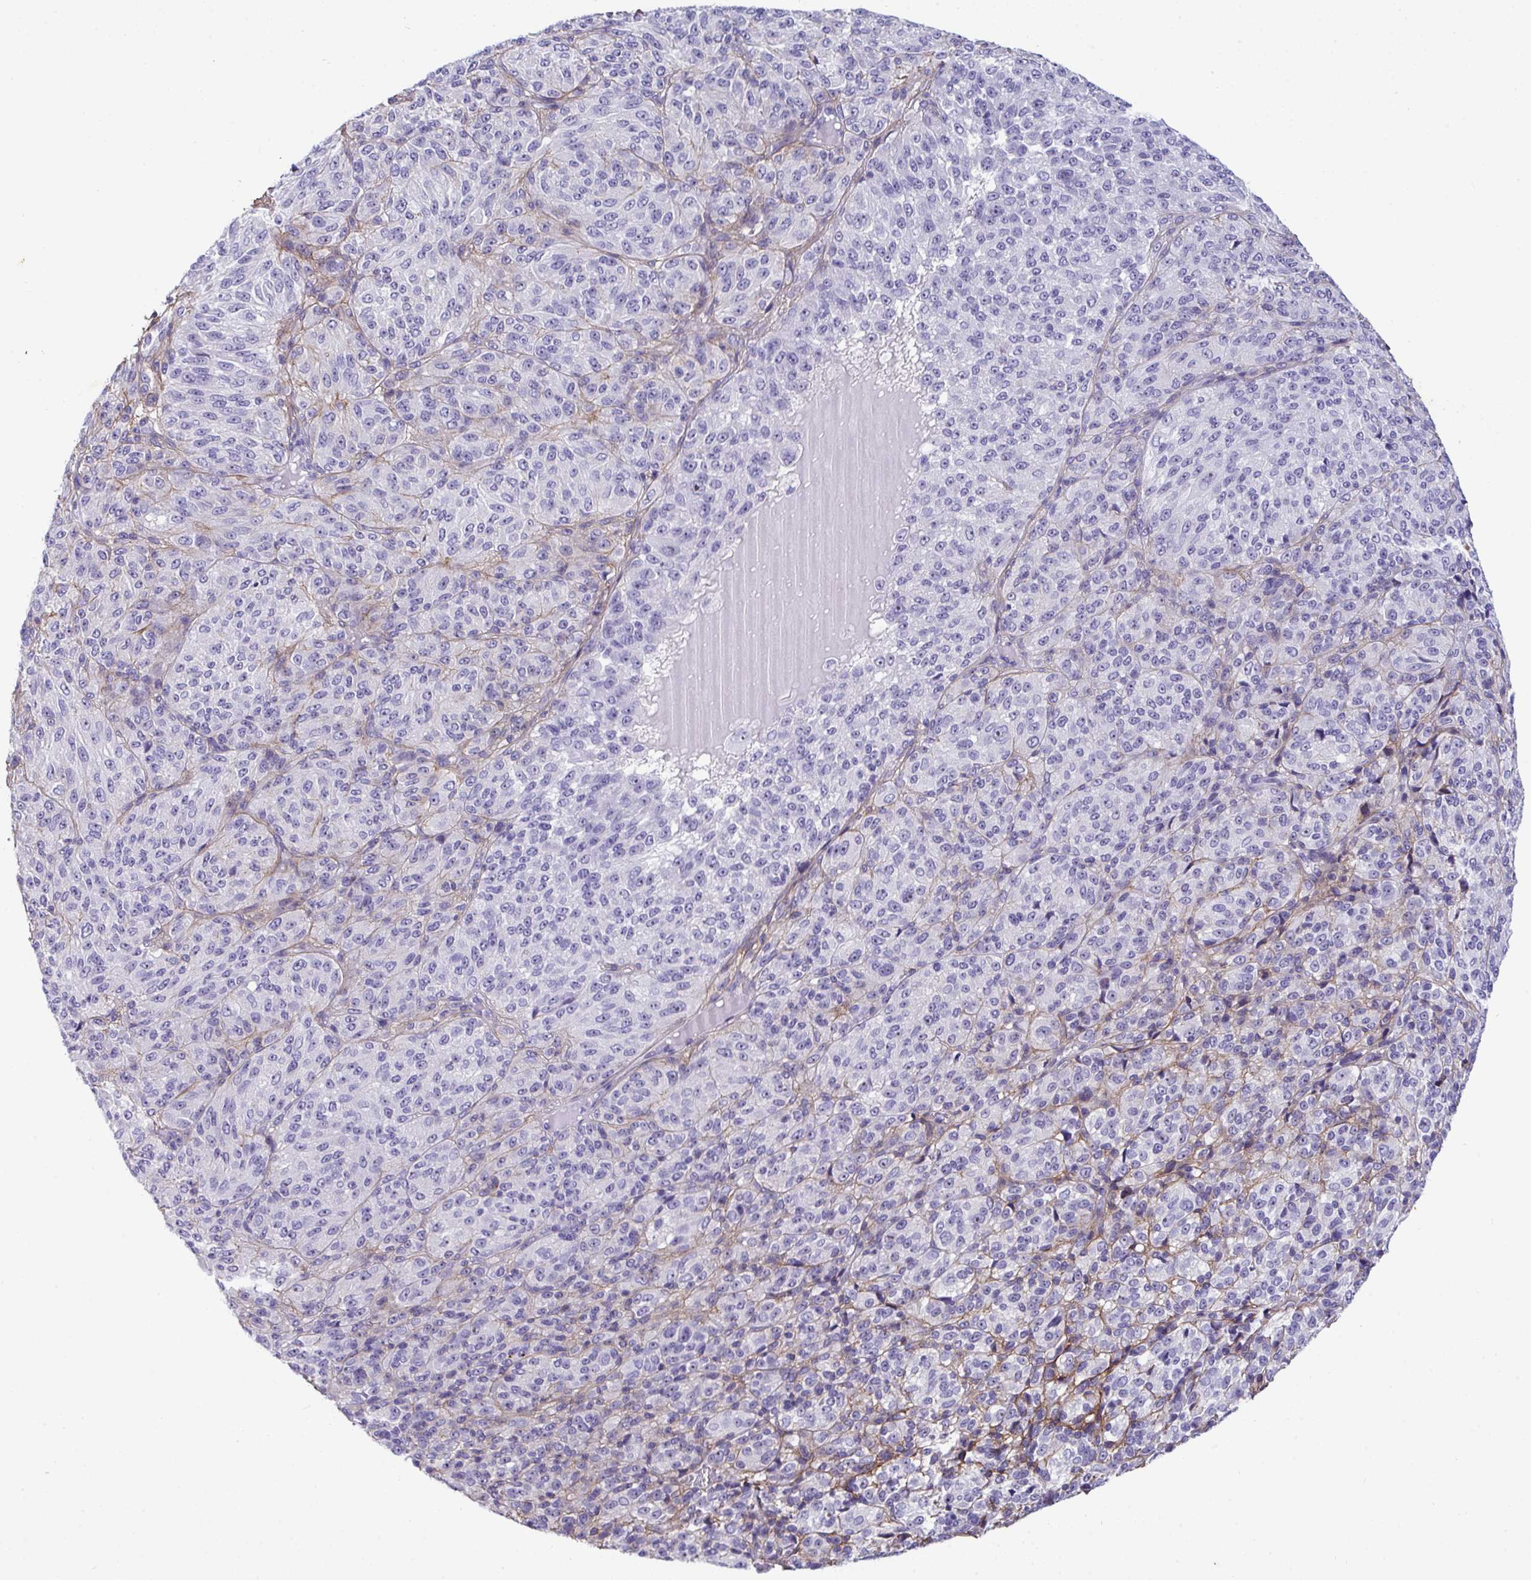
{"staining": {"intensity": "negative", "quantity": "none", "location": "none"}, "tissue": "melanoma", "cell_type": "Tumor cells", "image_type": "cancer", "snomed": [{"axis": "morphology", "description": "Malignant melanoma, Metastatic site"}, {"axis": "topography", "description": "Brain"}], "caption": "Image shows no significant protein positivity in tumor cells of malignant melanoma (metastatic site).", "gene": "LHFPL6", "patient": {"sex": "female", "age": 56}}